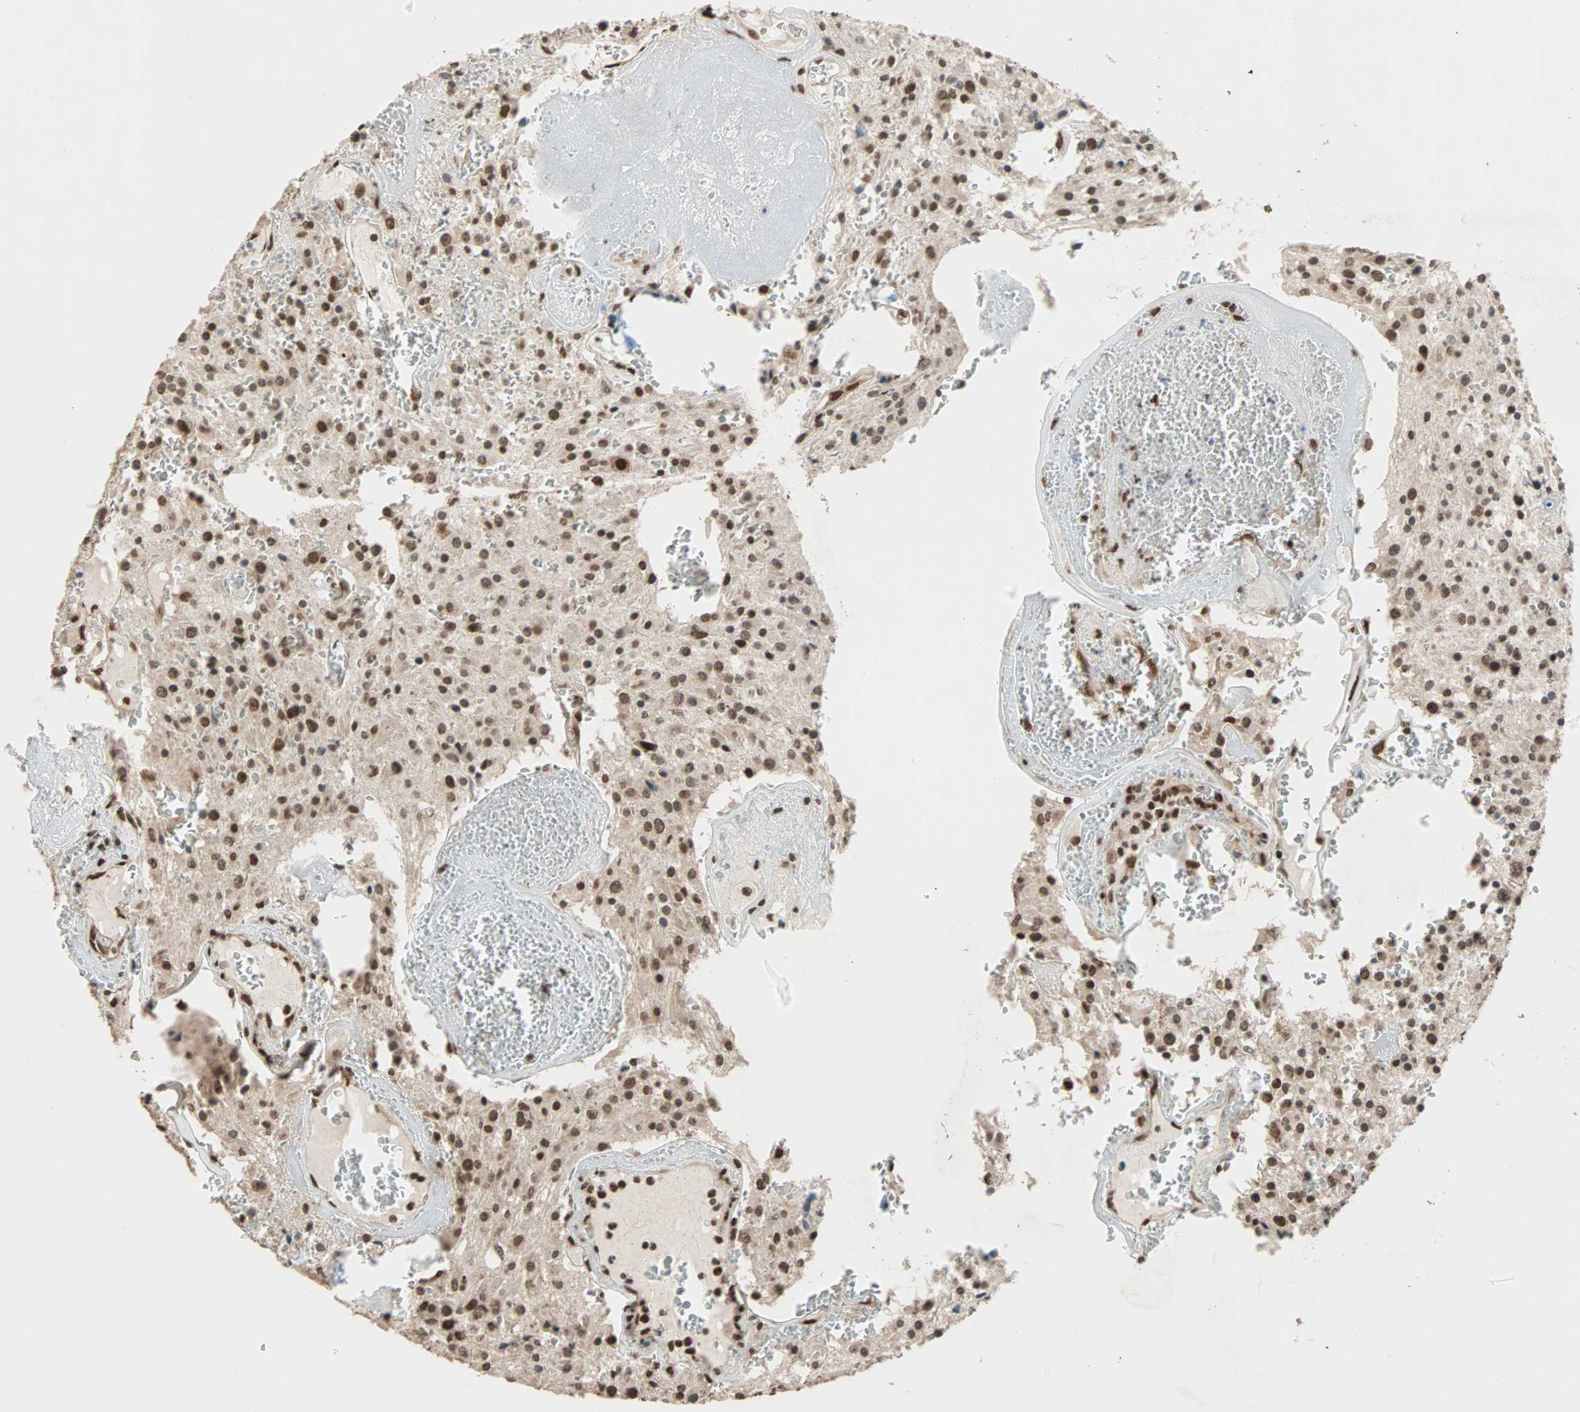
{"staining": {"intensity": "strong", "quantity": ">75%", "location": "nuclear"}, "tissue": "glioma", "cell_type": "Tumor cells", "image_type": "cancer", "snomed": [{"axis": "morphology", "description": "Glioma, malignant, Low grade"}, {"axis": "topography", "description": "Brain"}], "caption": "Brown immunohistochemical staining in human malignant low-grade glioma displays strong nuclear positivity in about >75% of tumor cells.", "gene": "DAZAP1", "patient": {"sex": "male", "age": 58}}